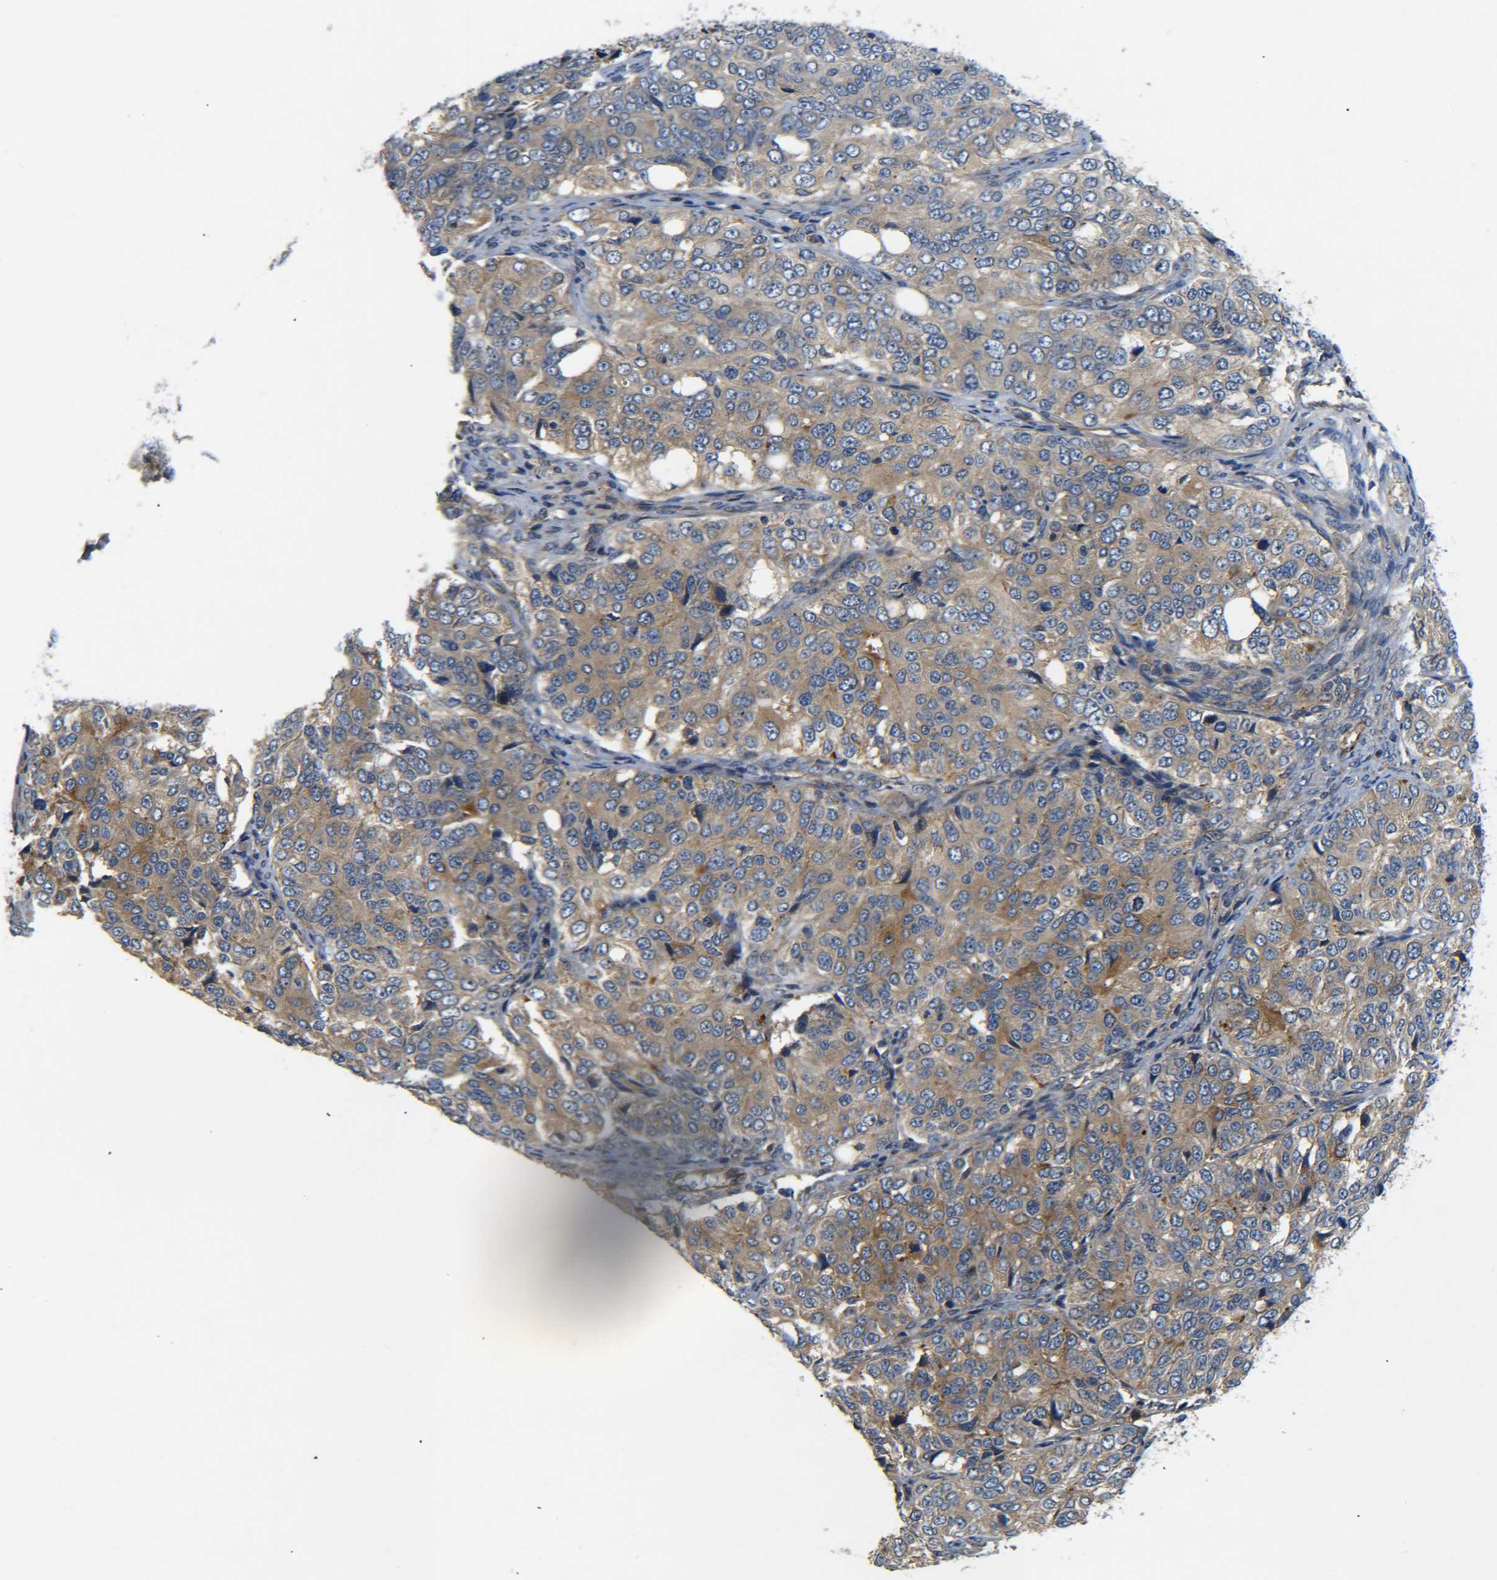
{"staining": {"intensity": "moderate", "quantity": ">75%", "location": "cytoplasmic/membranous"}, "tissue": "ovarian cancer", "cell_type": "Tumor cells", "image_type": "cancer", "snomed": [{"axis": "morphology", "description": "Carcinoma, endometroid"}, {"axis": "topography", "description": "Ovary"}], "caption": "Immunohistochemistry (IHC) of human ovarian cancer (endometroid carcinoma) demonstrates medium levels of moderate cytoplasmic/membranous expression in about >75% of tumor cells.", "gene": "LRCH3", "patient": {"sex": "female", "age": 51}}